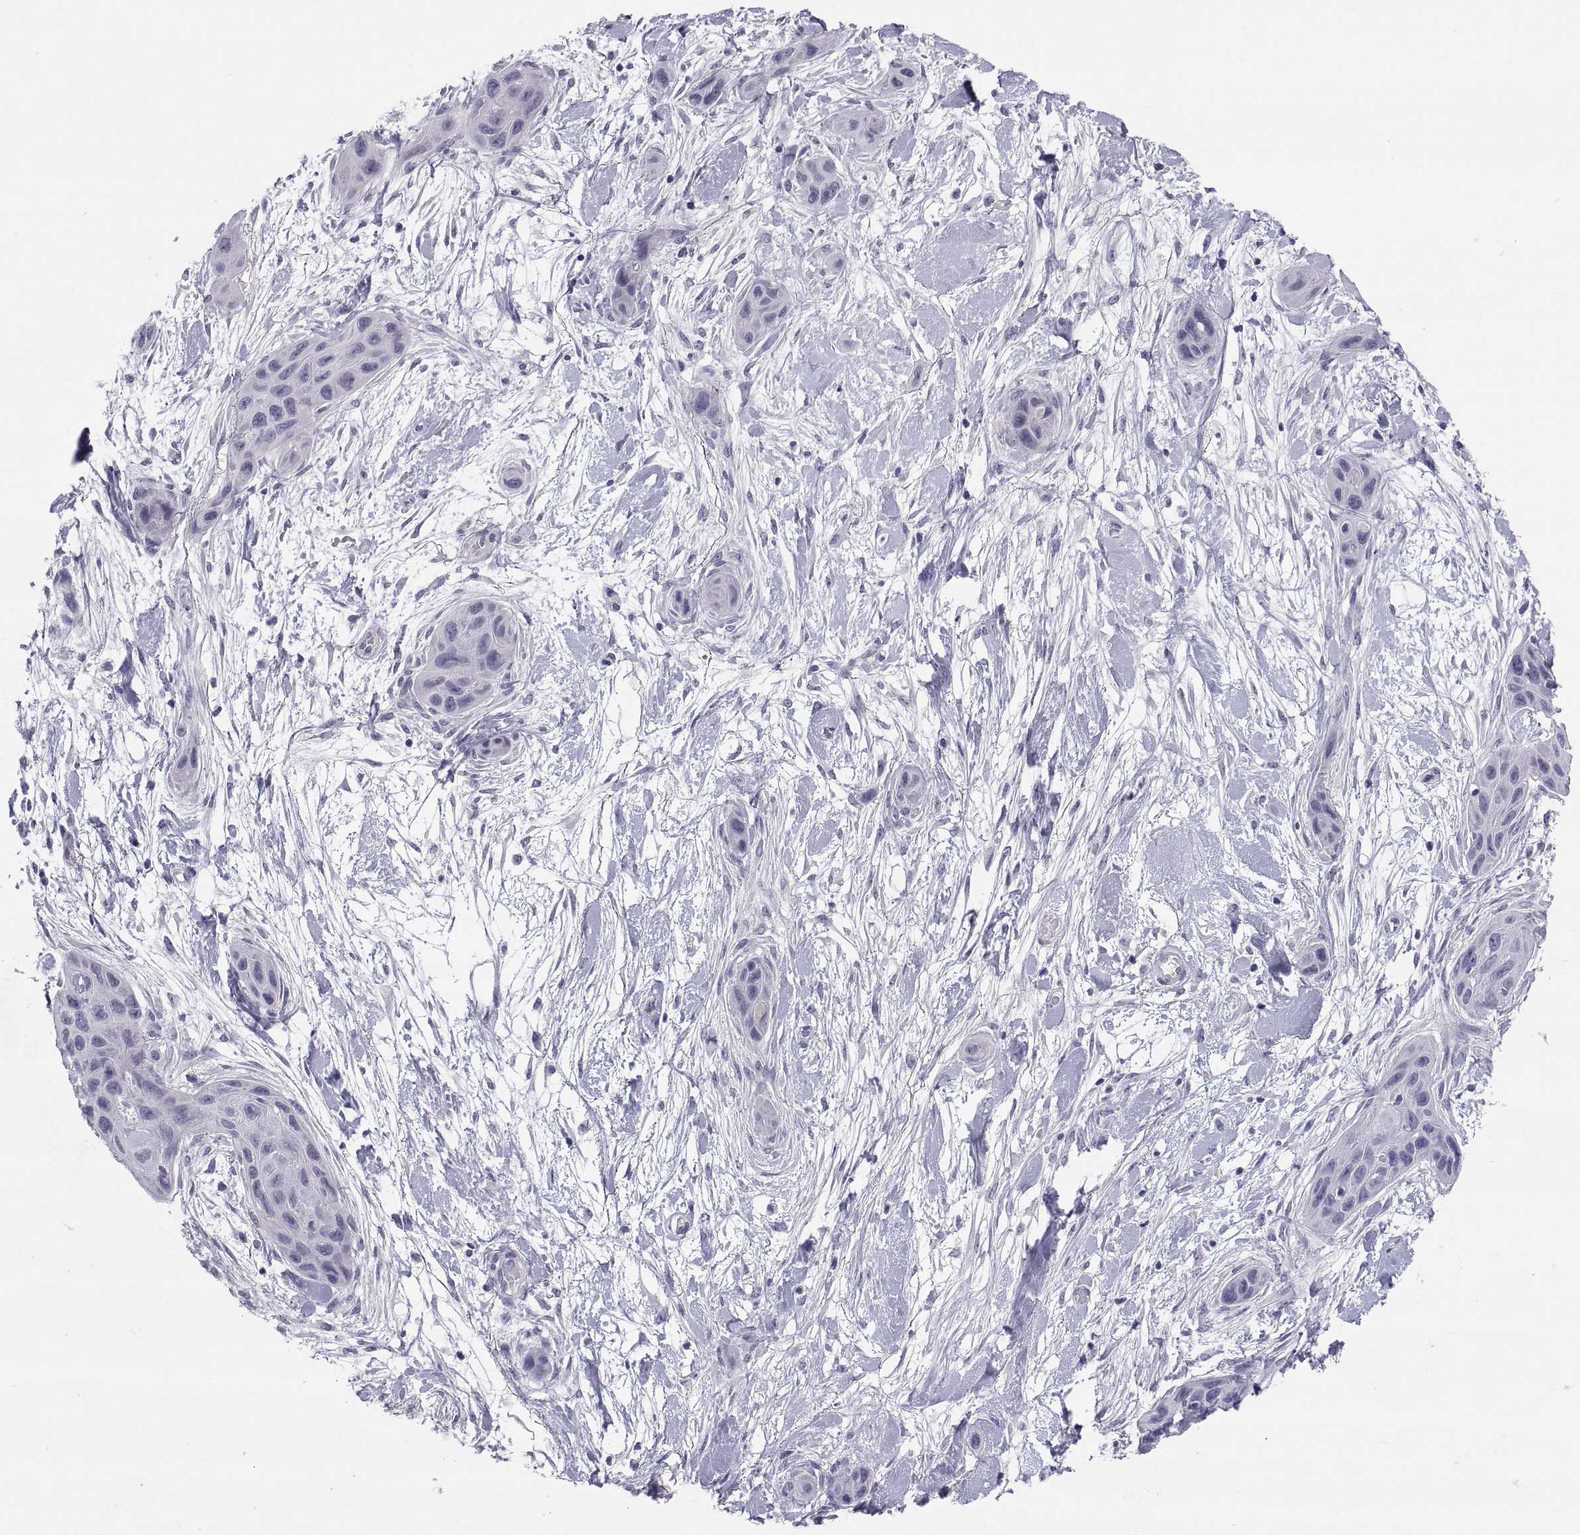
{"staining": {"intensity": "negative", "quantity": "none", "location": "none"}, "tissue": "skin cancer", "cell_type": "Tumor cells", "image_type": "cancer", "snomed": [{"axis": "morphology", "description": "Squamous cell carcinoma, NOS"}, {"axis": "topography", "description": "Skin"}], "caption": "Tumor cells show no significant protein positivity in skin cancer.", "gene": "TEX13A", "patient": {"sex": "male", "age": 79}}